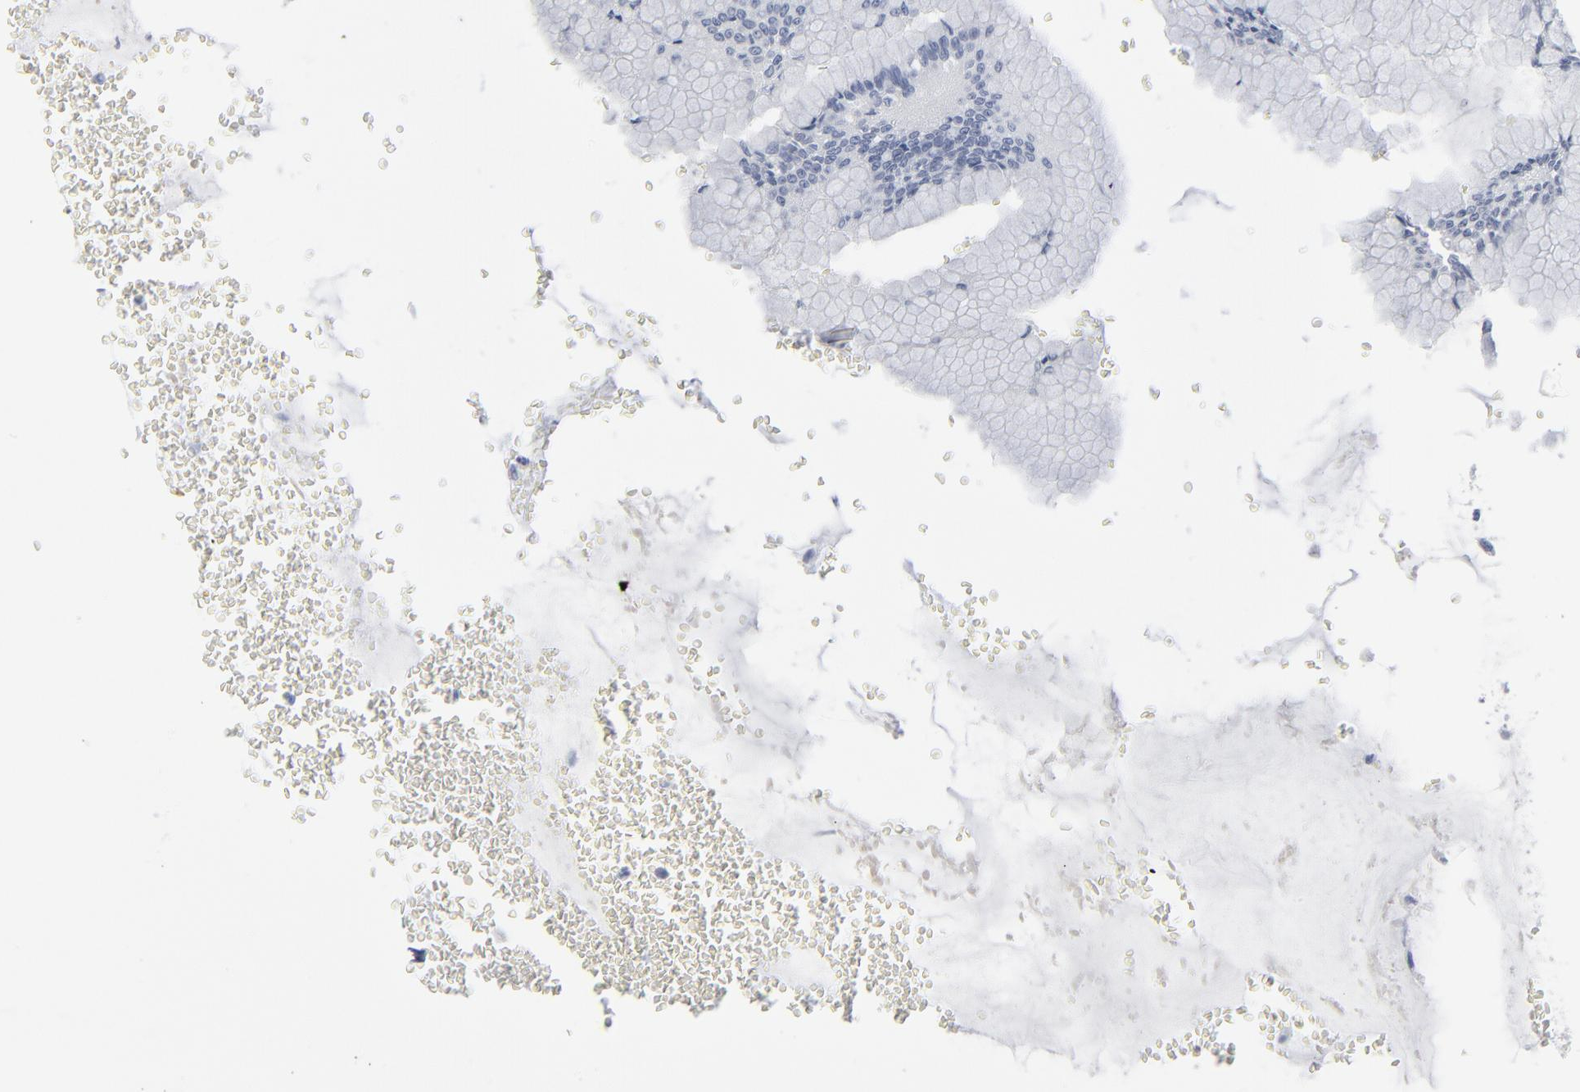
{"staining": {"intensity": "negative", "quantity": "none", "location": "none"}, "tissue": "stomach", "cell_type": "Glandular cells", "image_type": "normal", "snomed": [{"axis": "morphology", "description": "Normal tissue, NOS"}, {"axis": "morphology", "description": "Adenocarcinoma, NOS"}, {"axis": "topography", "description": "Stomach"}, {"axis": "topography", "description": "Stomach, lower"}], "caption": "High magnification brightfield microscopy of benign stomach stained with DAB (brown) and counterstained with hematoxylin (blue): glandular cells show no significant positivity. (DAB IHC visualized using brightfield microscopy, high magnification).", "gene": "PAGE1", "patient": {"sex": "female", "age": 65}}